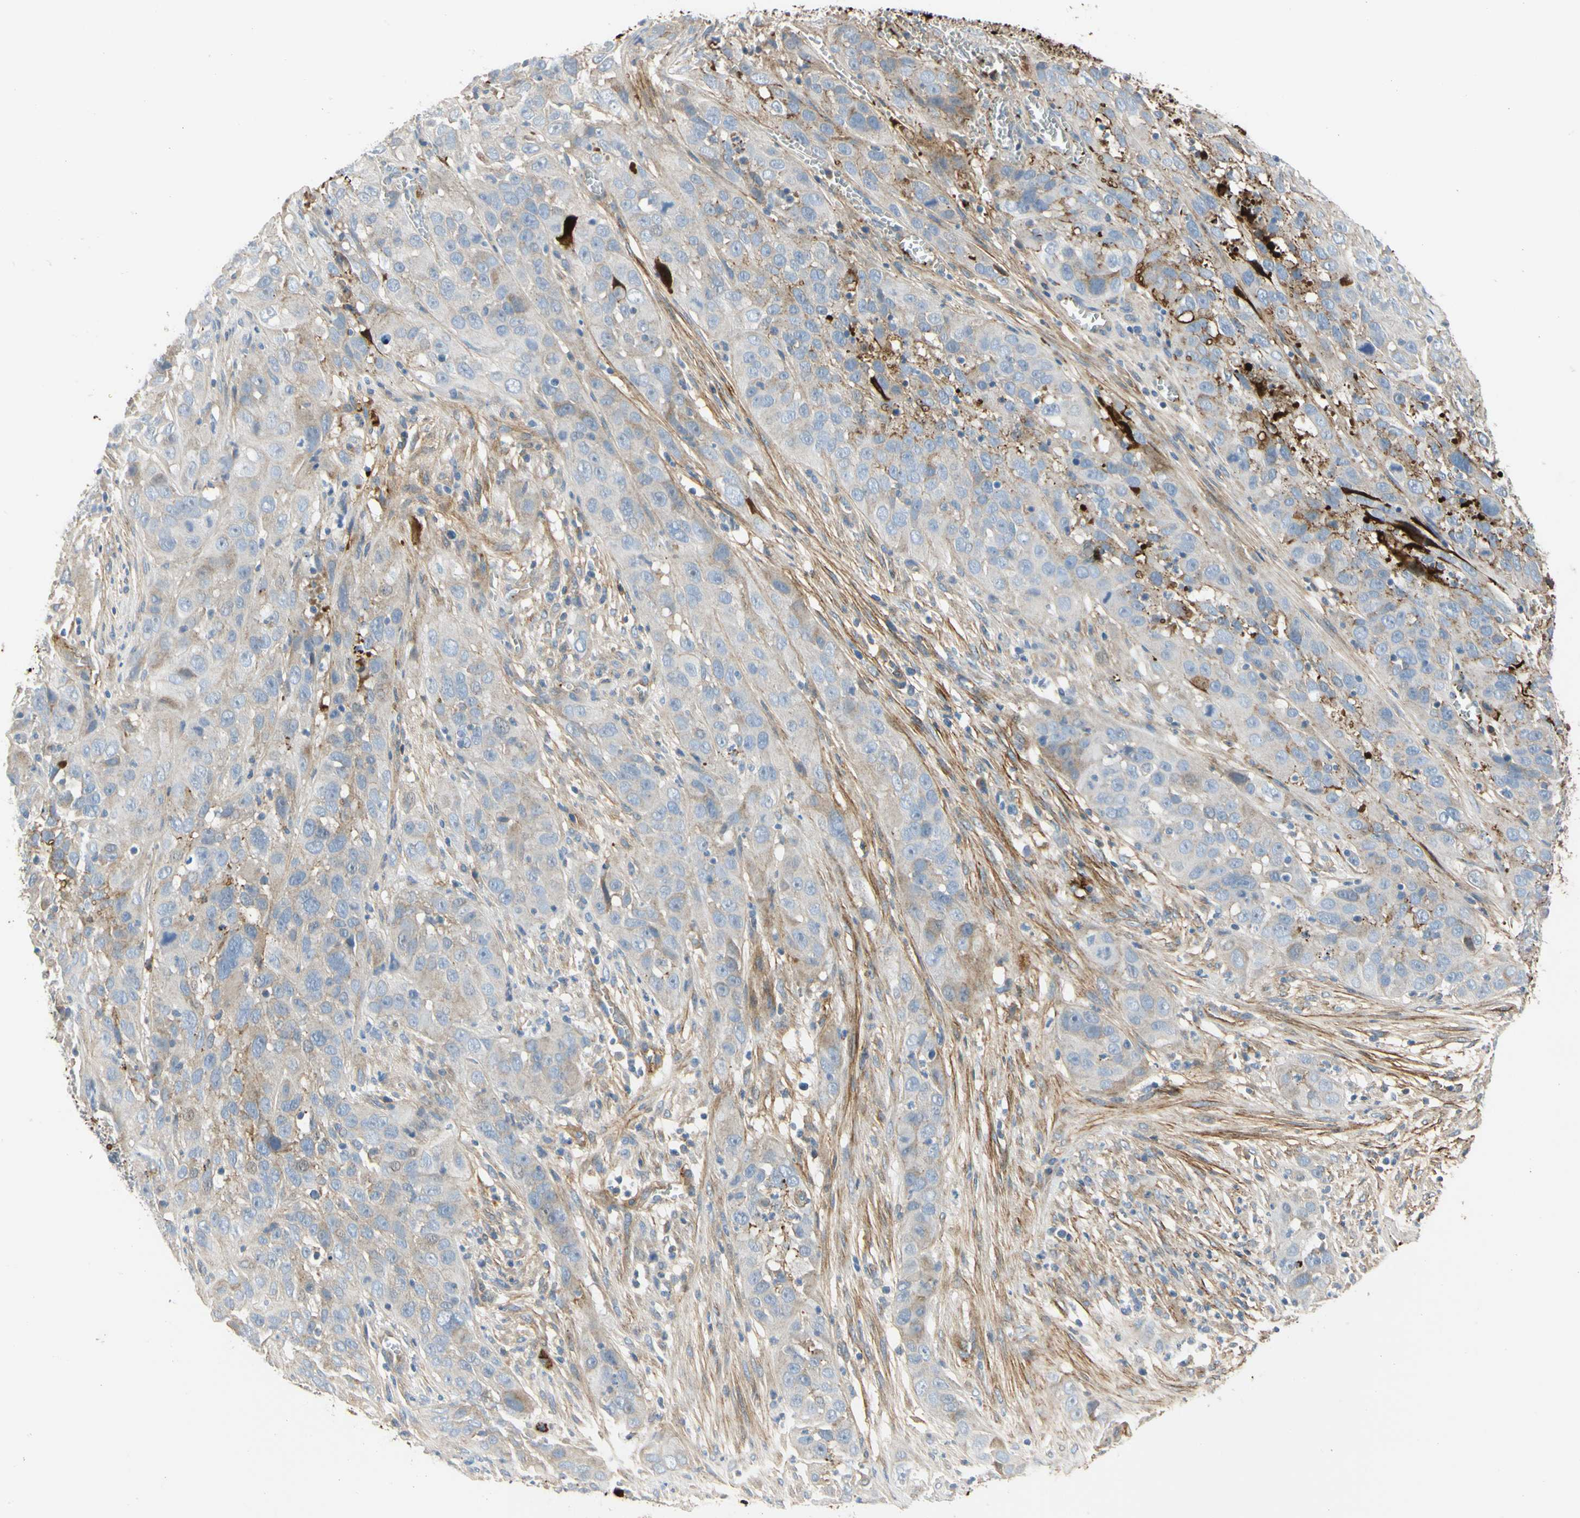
{"staining": {"intensity": "negative", "quantity": "none", "location": "none"}, "tissue": "cervical cancer", "cell_type": "Tumor cells", "image_type": "cancer", "snomed": [{"axis": "morphology", "description": "Squamous cell carcinoma, NOS"}, {"axis": "topography", "description": "Cervix"}], "caption": "This is an immunohistochemistry image of human cervical cancer (squamous cell carcinoma). There is no staining in tumor cells.", "gene": "FGB", "patient": {"sex": "female", "age": 32}}